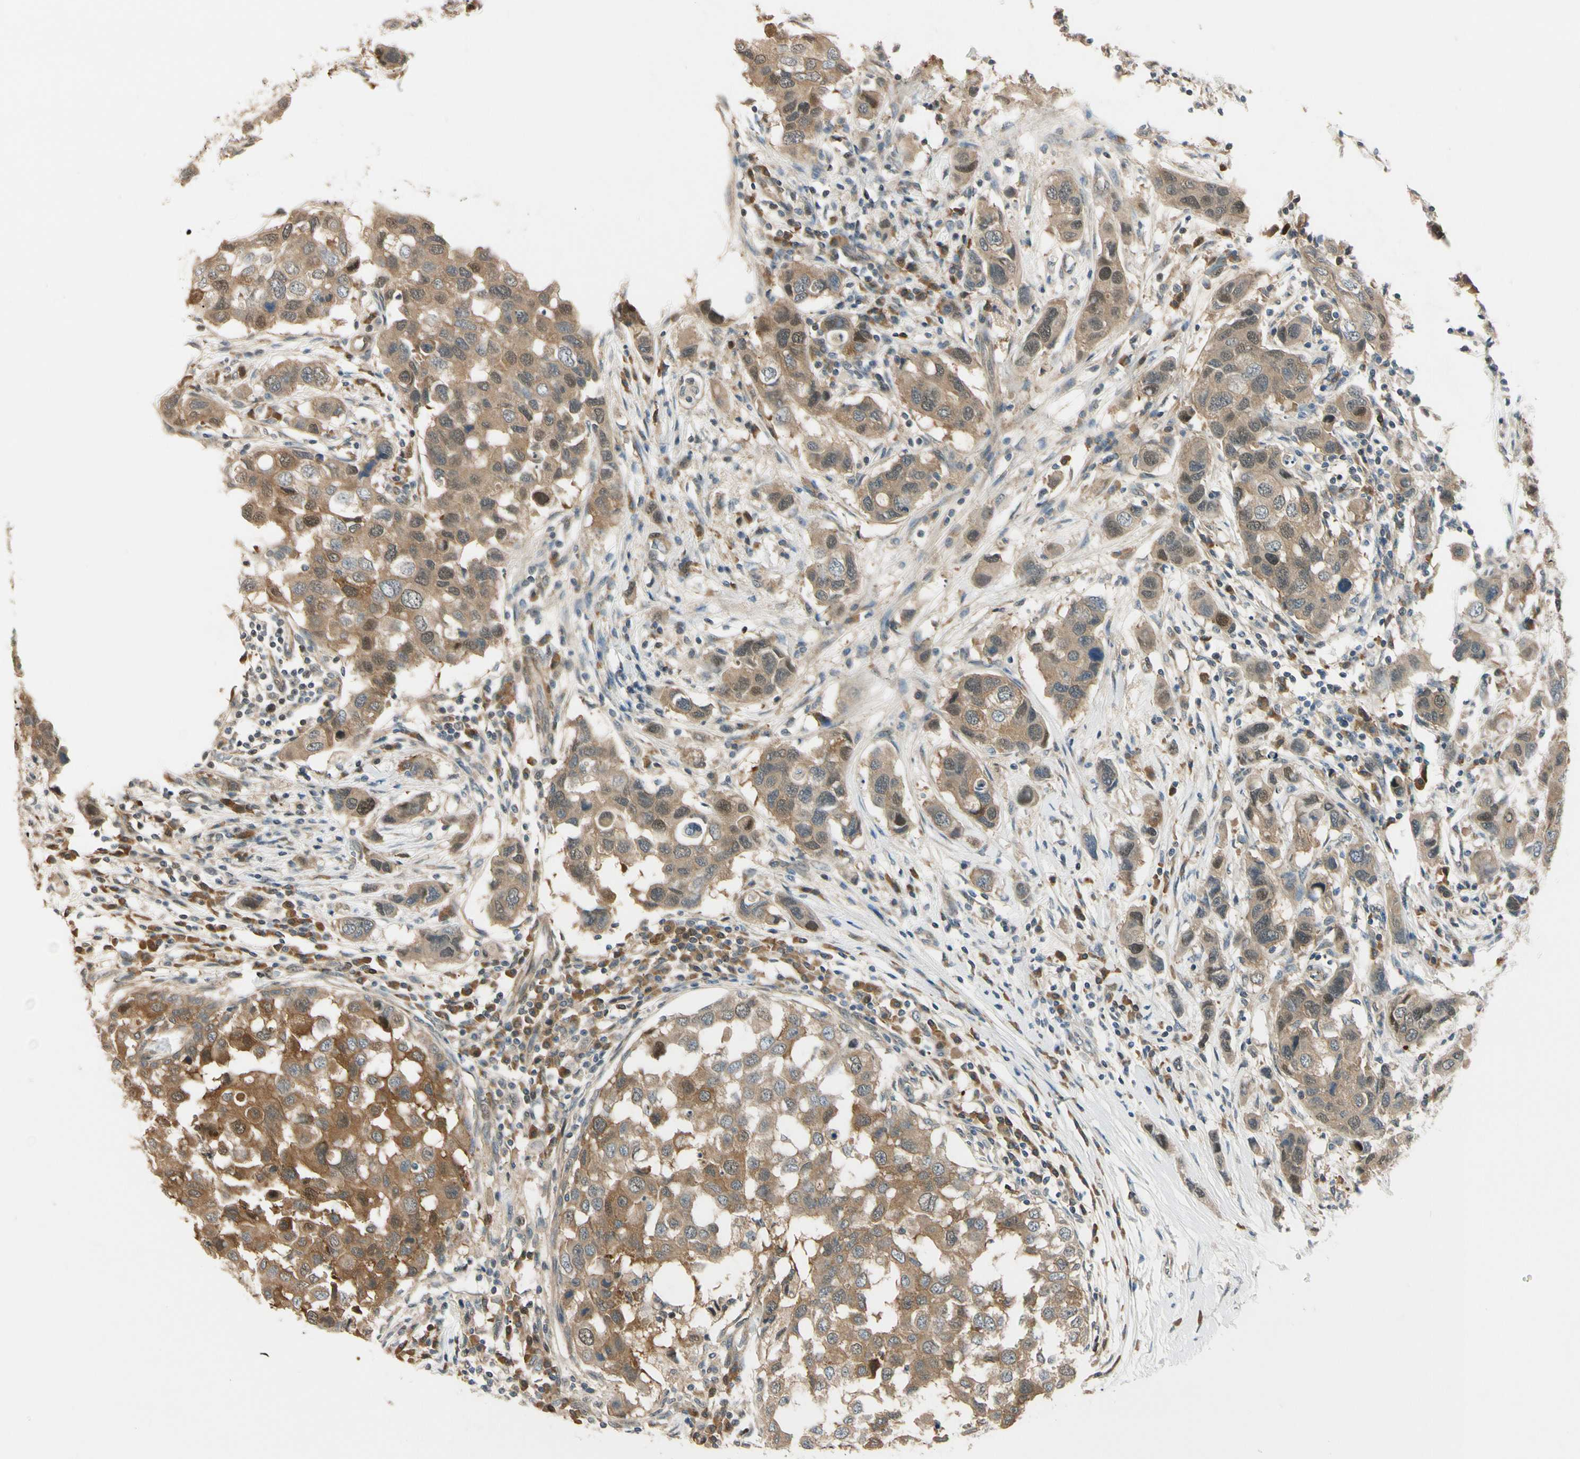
{"staining": {"intensity": "moderate", "quantity": ">75%", "location": "cytoplasmic/membranous,nuclear"}, "tissue": "breast cancer", "cell_type": "Tumor cells", "image_type": "cancer", "snomed": [{"axis": "morphology", "description": "Normal tissue, NOS"}, {"axis": "morphology", "description": "Duct carcinoma"}, {"axis": "topography", "description": "Breast"}], "caption": "Moderate cytoplasmic/membranous and nuclear positivity for a protein is appreciated in about >75% of tumor cells of intraductal carcinoma (breast) using immunohistochemistry.", "gene": "RASGRF1", "patient": {"sex": "female", "age": 50}}